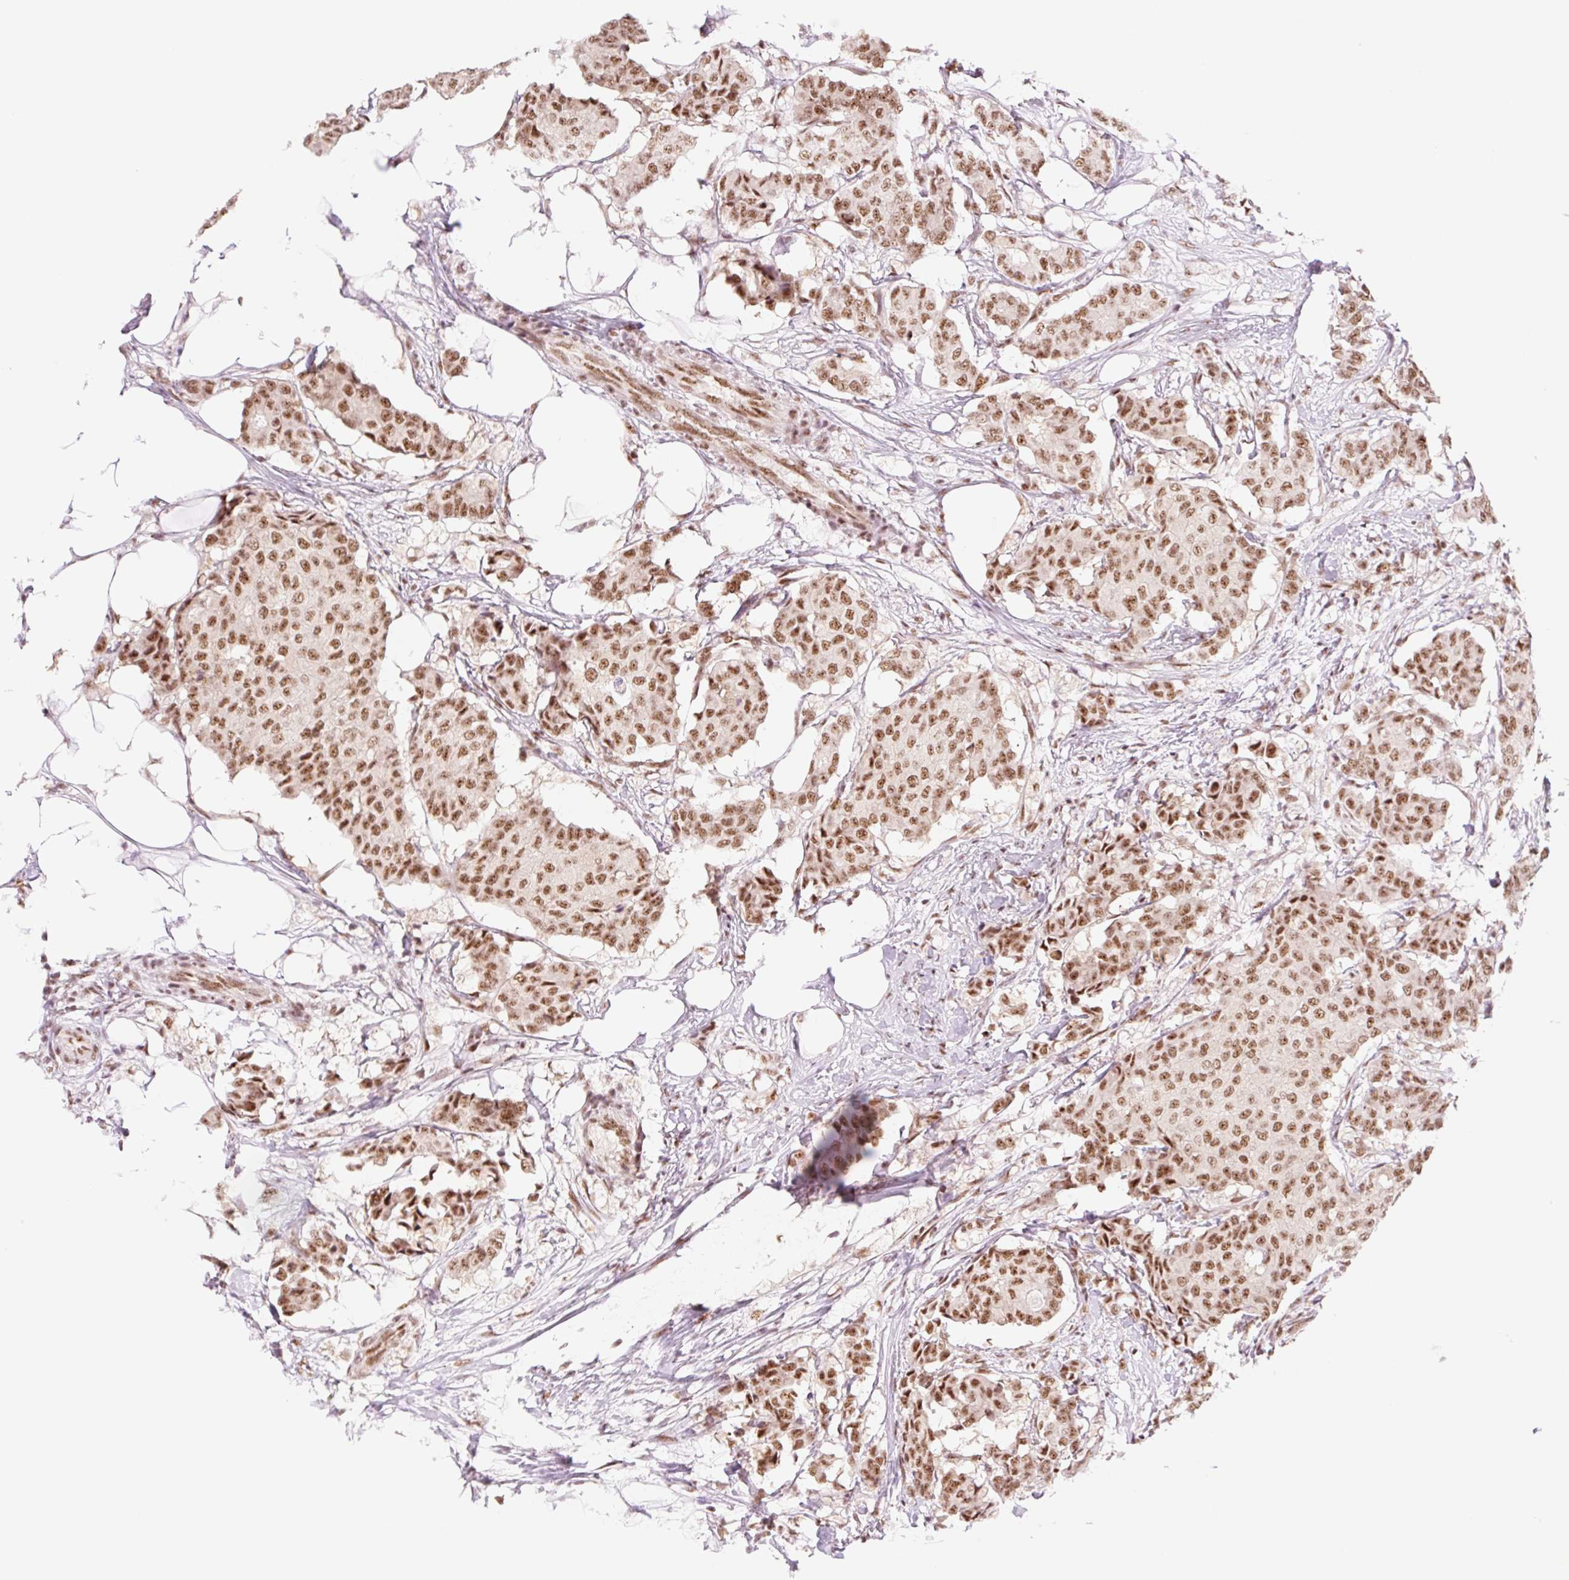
{"staining": {"intensity": "moderate", "quantity": ">75%", "location": "nuclear"}, "tissue": "breast cancer", "cell_type": "Tumor cells", "image_type": "cancer", "snomed": [{"axis": "morphology", "description": "Duct carcinoma"}, {"axis": "topography", "description": "Breast"}], "caption": "Human breast cancer stained with a brown dye shows moderate nuclear positive positivity in about >75% of tumor cells.", "gene": "PRDM11", "patient": {"sex": "female", "age": 75}}